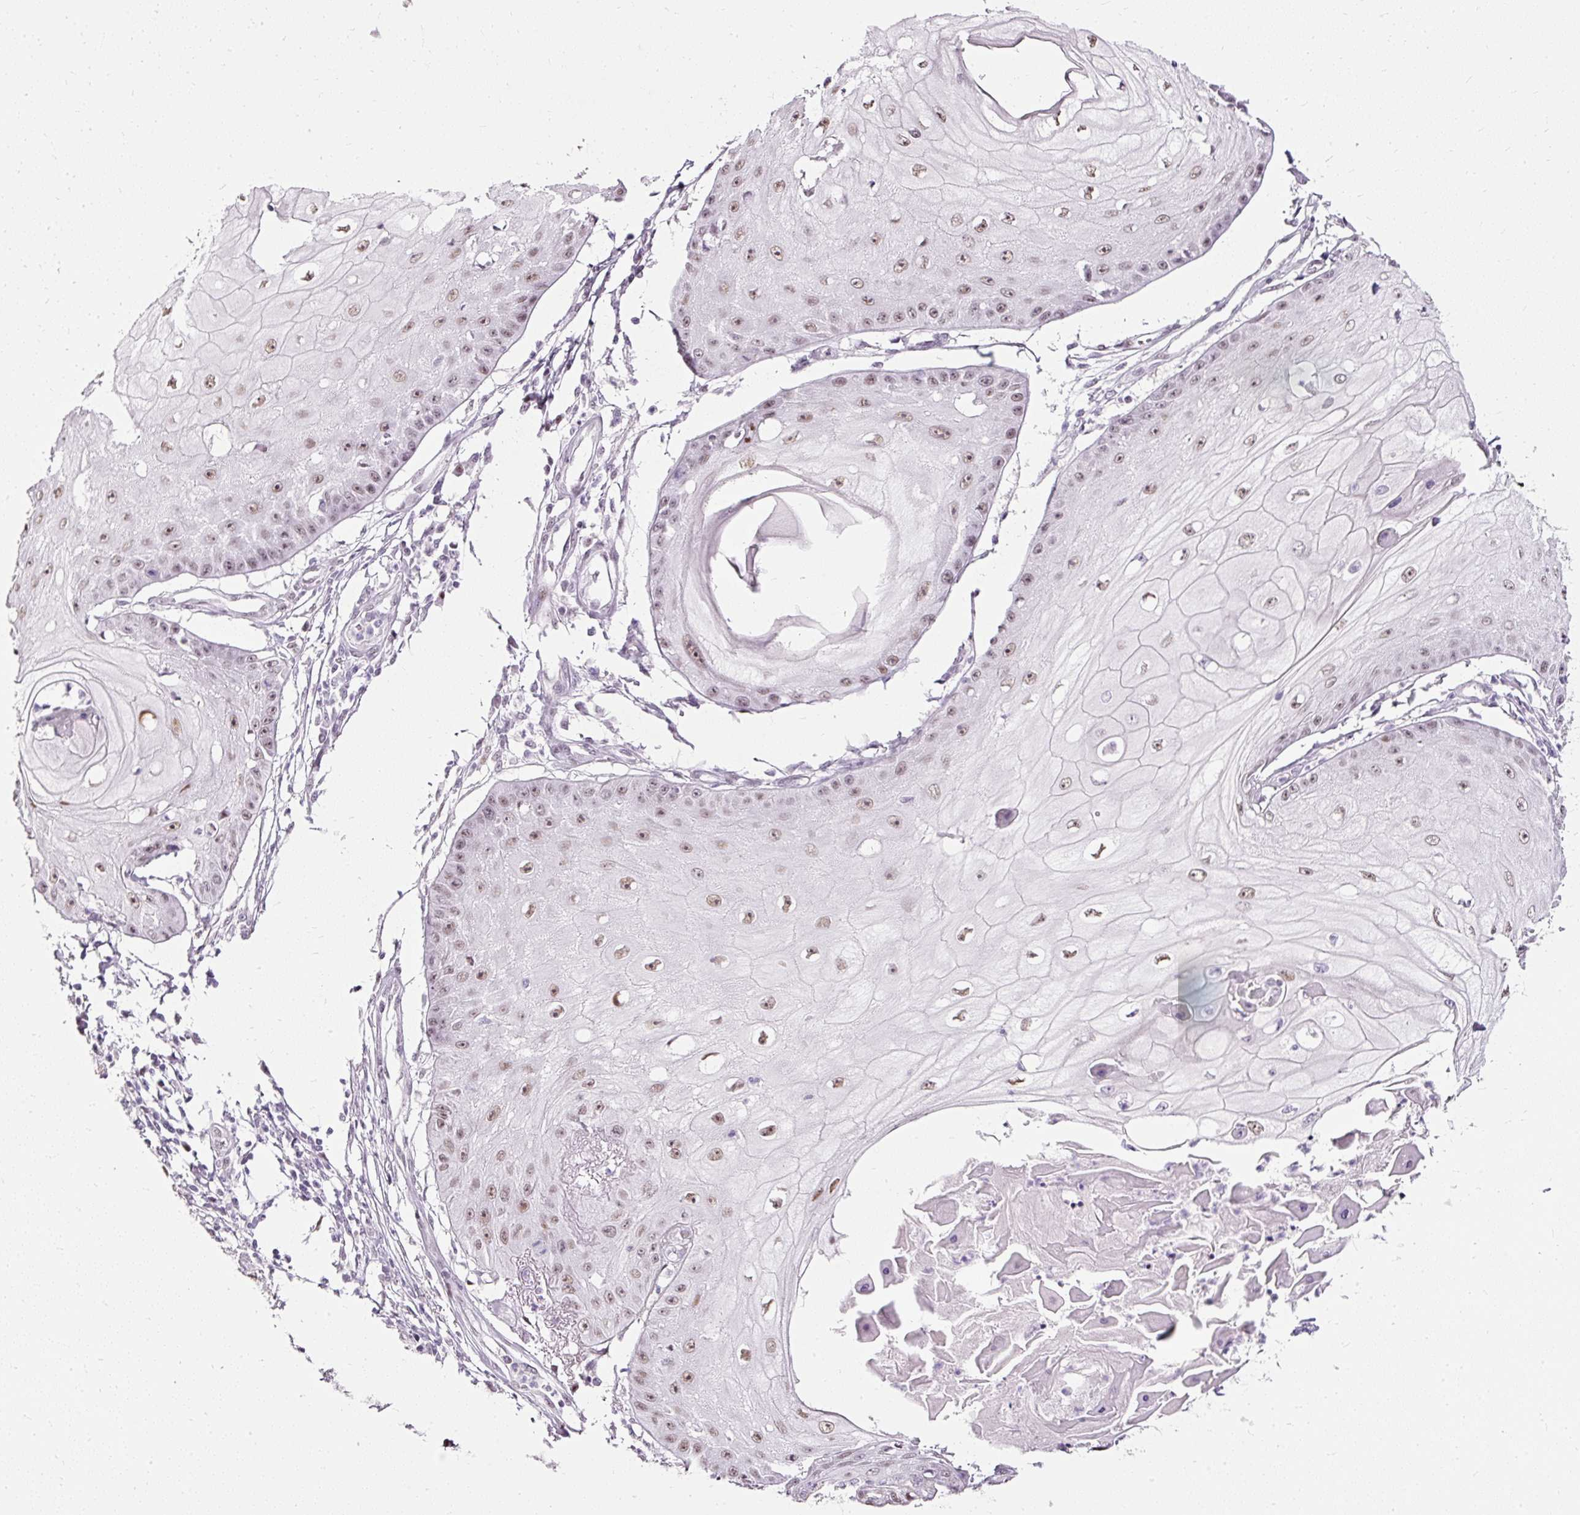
{"staining": {"intensity": "moderate", "quantity": ">75%", "location": "nuclear"}, "tissue": "skin cancer", "cell_type": "Tumor cells", "image_type": "cancer", "snomed": [{"axis": "morphology", "description": "Squamous cell carcinoma, NOS"}, {"axis": "topography", "description": "Skin"}], "caption": "The micrograph displays staining of skin cancer, revealing moderate nuclear protein positivity (brown color) within tumor cells.", "gene": "PDE6B", "patient": {"sex": "male", "age": 70}}